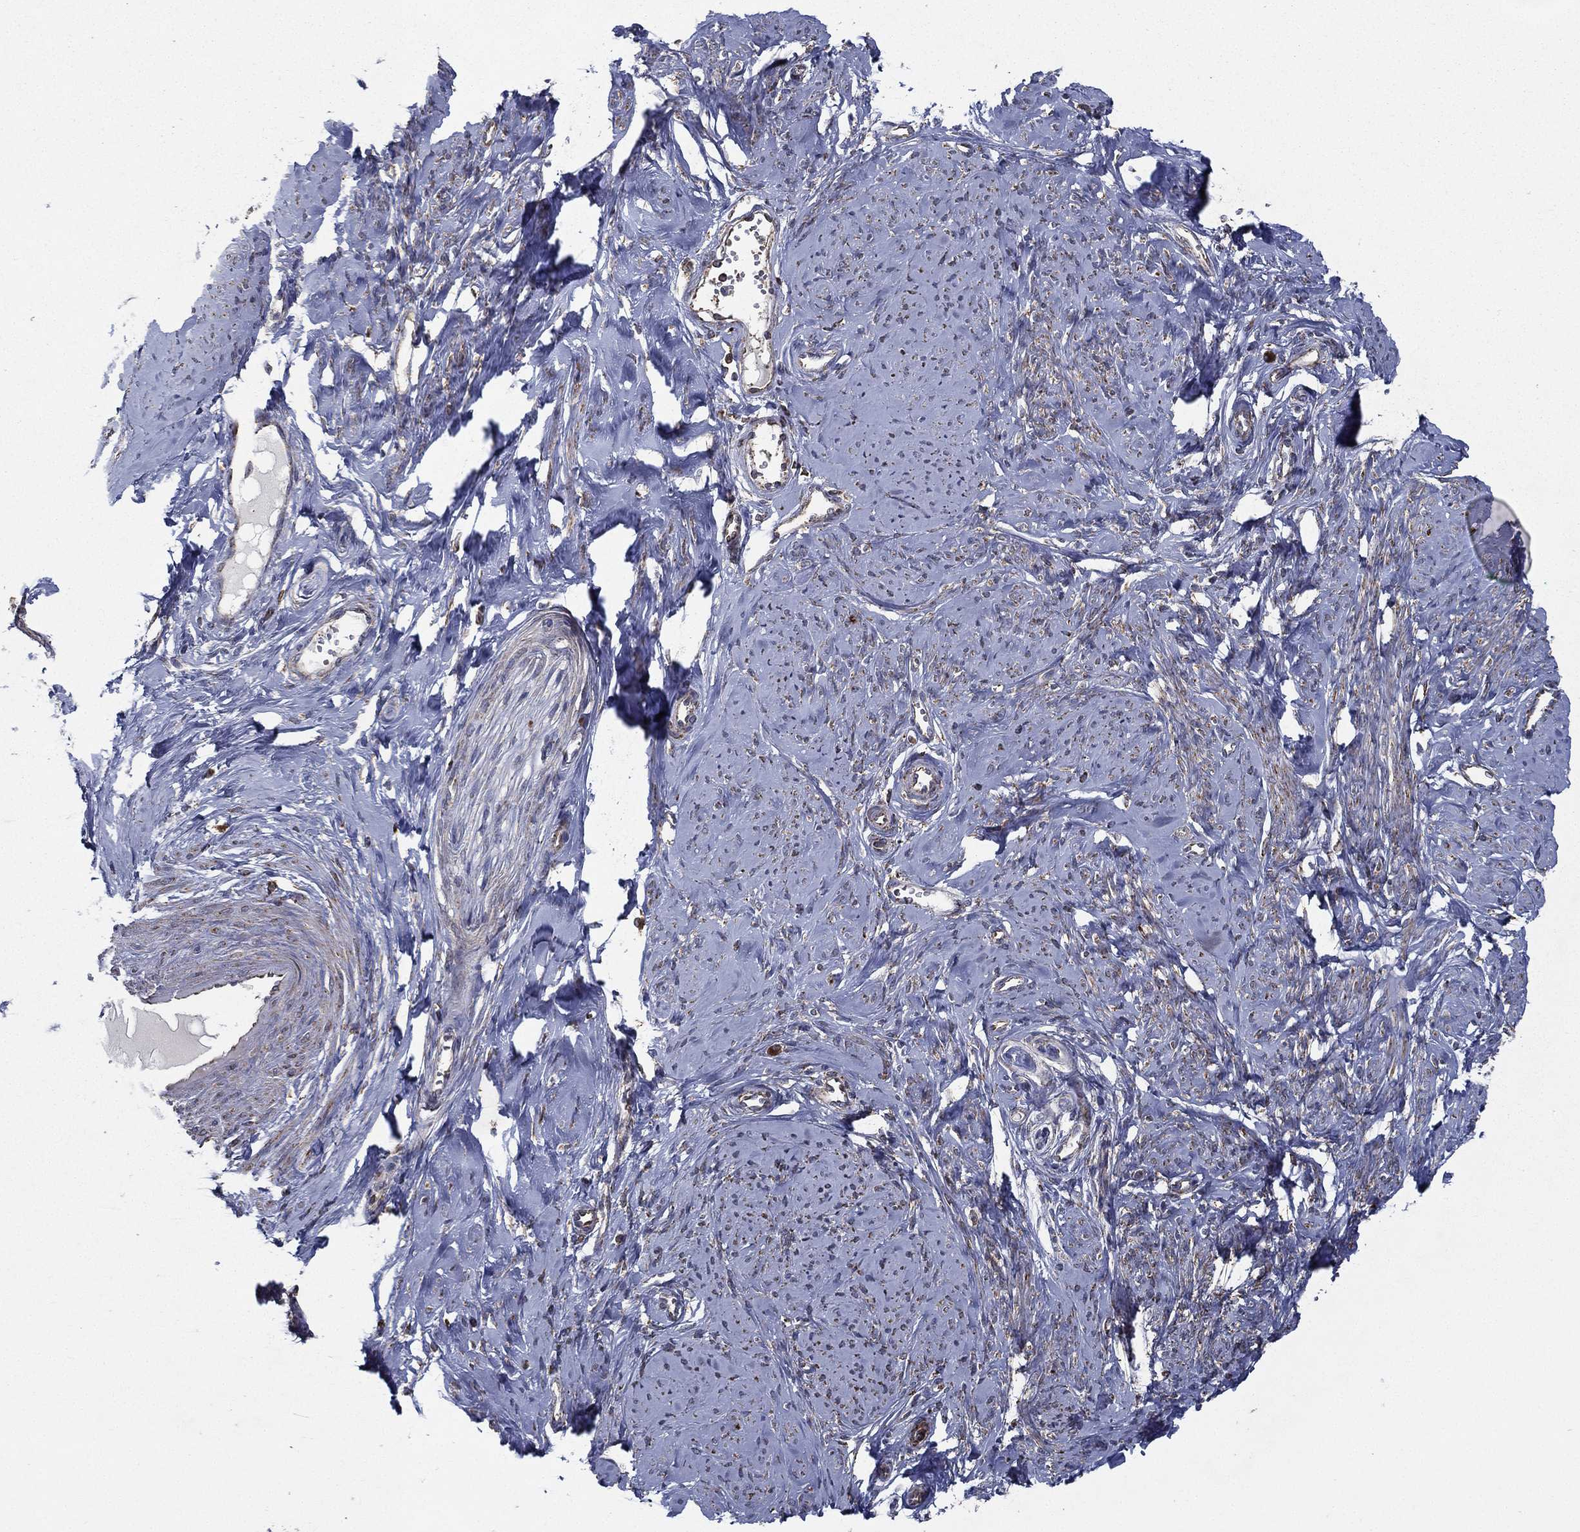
{"staining": {"intensity": "moderate", "quantity": "25%-75%", "location": "cytoplasmic/membranous"}, "tissue": "smooth muscle", "cell_type": "Smooth muscle cells", "image_type": "normal", "snomed": [{"axis": "morphology", "description": "Normal tissue, NOS"}, {"axis": "topography", "description": "Smooth muscle"}], "caption": "This micrograph shows immunohistochemistry staining of unremarkable human smooth muscle, with medium moderate cytoplasmic/membranous positivity in approximately 25%-75% of smooth muscle cells.", "gene": "MT", "patient": {"sex": "female", "age": 48}}